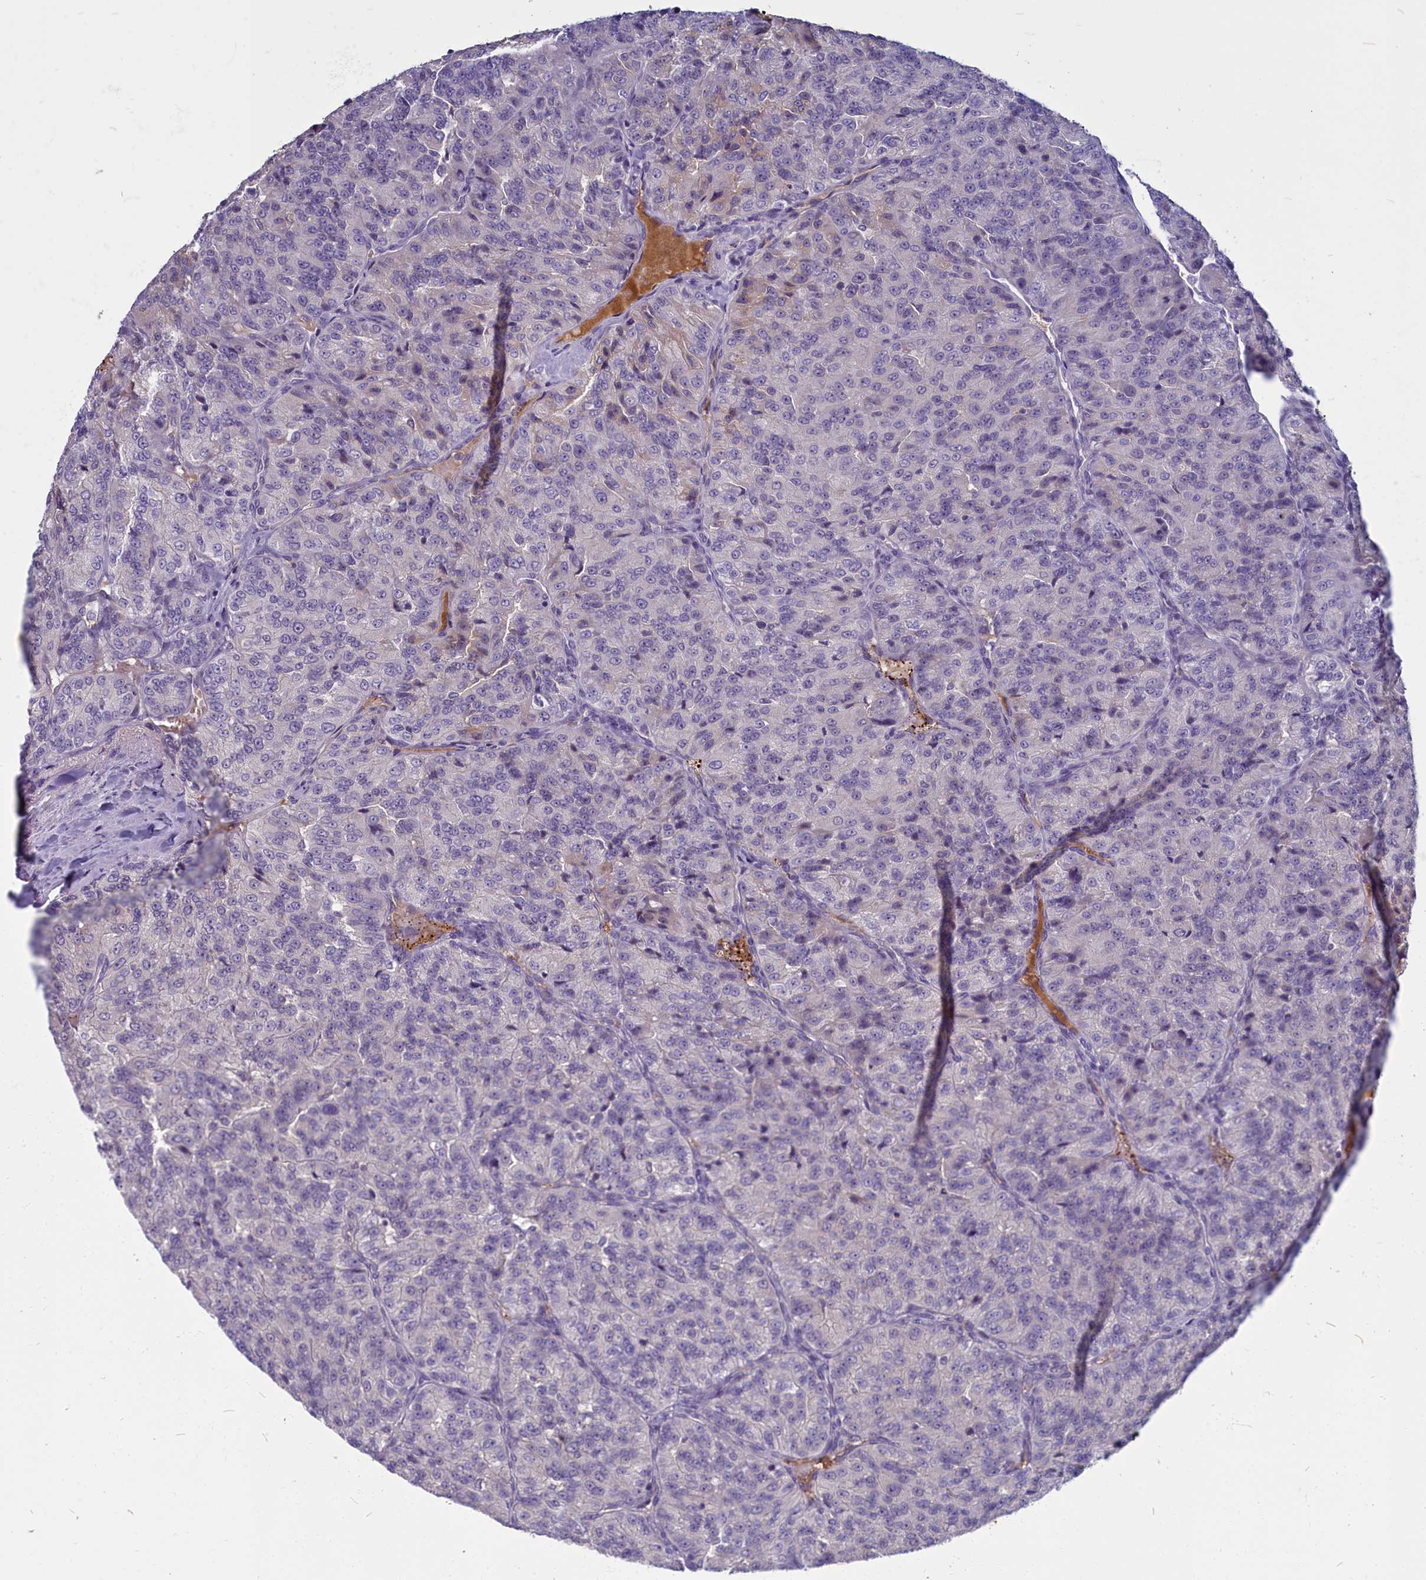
{"staining": {"intensity": "negative", "quantity": "none", "location": "none"}, "tissue": "renal cancer", "cell_type": "Tumor cells", "image_type": "cancer", "snomed": [{"axis": "morphology", "description": "Adenocarcinoma, NOS"}, {"axis": "topography", "description": "Kidney"}], "caption": "Immunohistochemistry histopathology image of neoplastic tissue: renal adenocarcinoma stained with DAB (3,3'-diaminobenzidine) exhibits no significant protein staining in tumor cells.", "gene": "SV2C", "patient": {"sex": "female", "age": 63}}